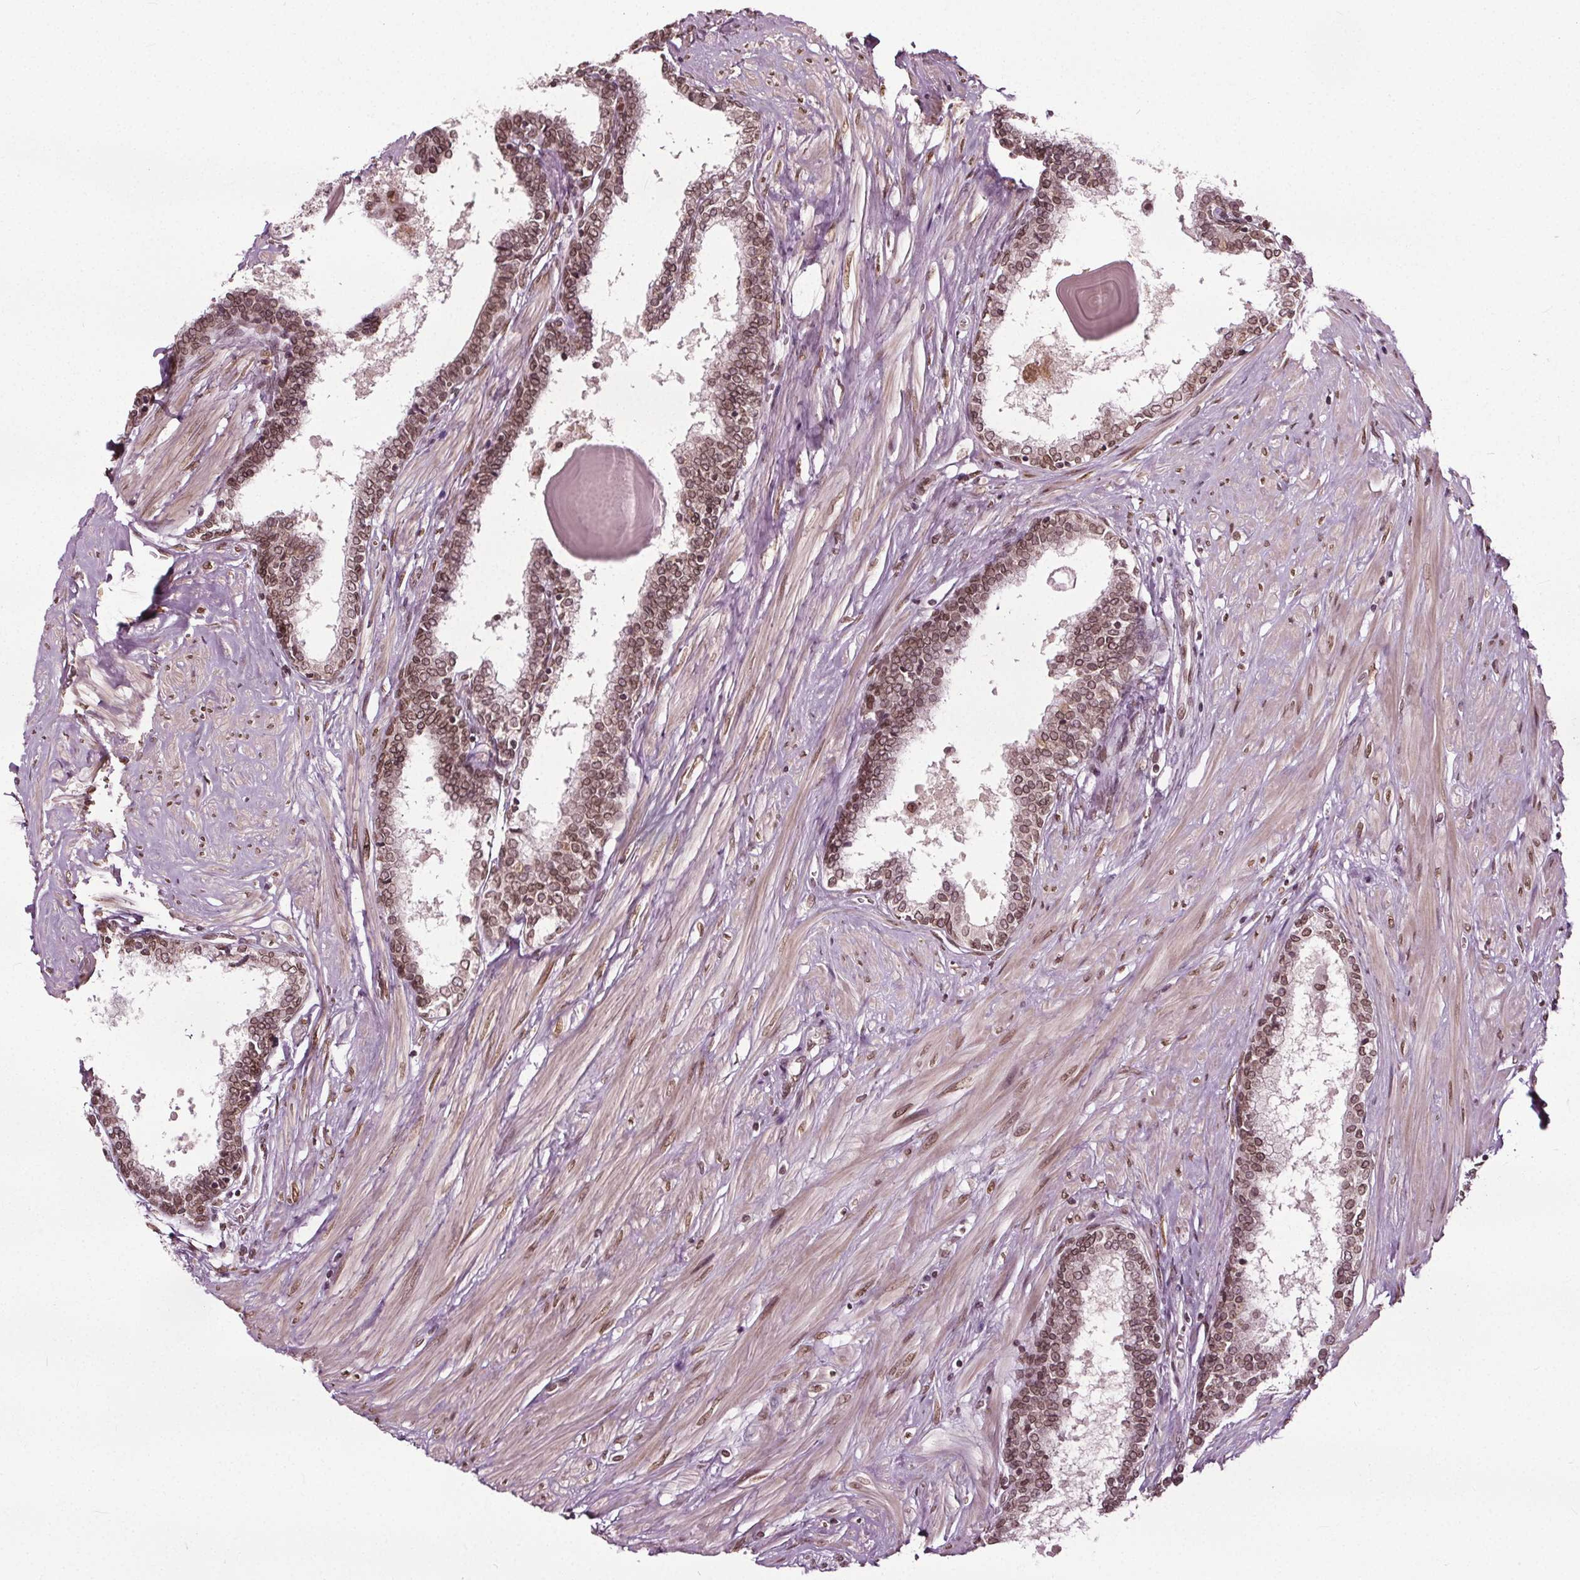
{"staining": {"intensity": "moderate", "quantity": "25%-75%", "location": "cytoplasmic/membranous,nuclear"}, "tissue": "prostate", "cell_type": "Glandular cells", "image_type": "normal", "snomed": [{"axis": "morphology", "description": "Normal tissue, NOS"}, {"axis": "topography", "description": "Prostate"}], "caption": "Normal prostate demonstrates moderate cytoplasmic/membranous,nuclear positivity in approximately 25%-75% of glandular cells.", "gene": "TTC39C", "patient": {"sex": "male", "age": 55}}